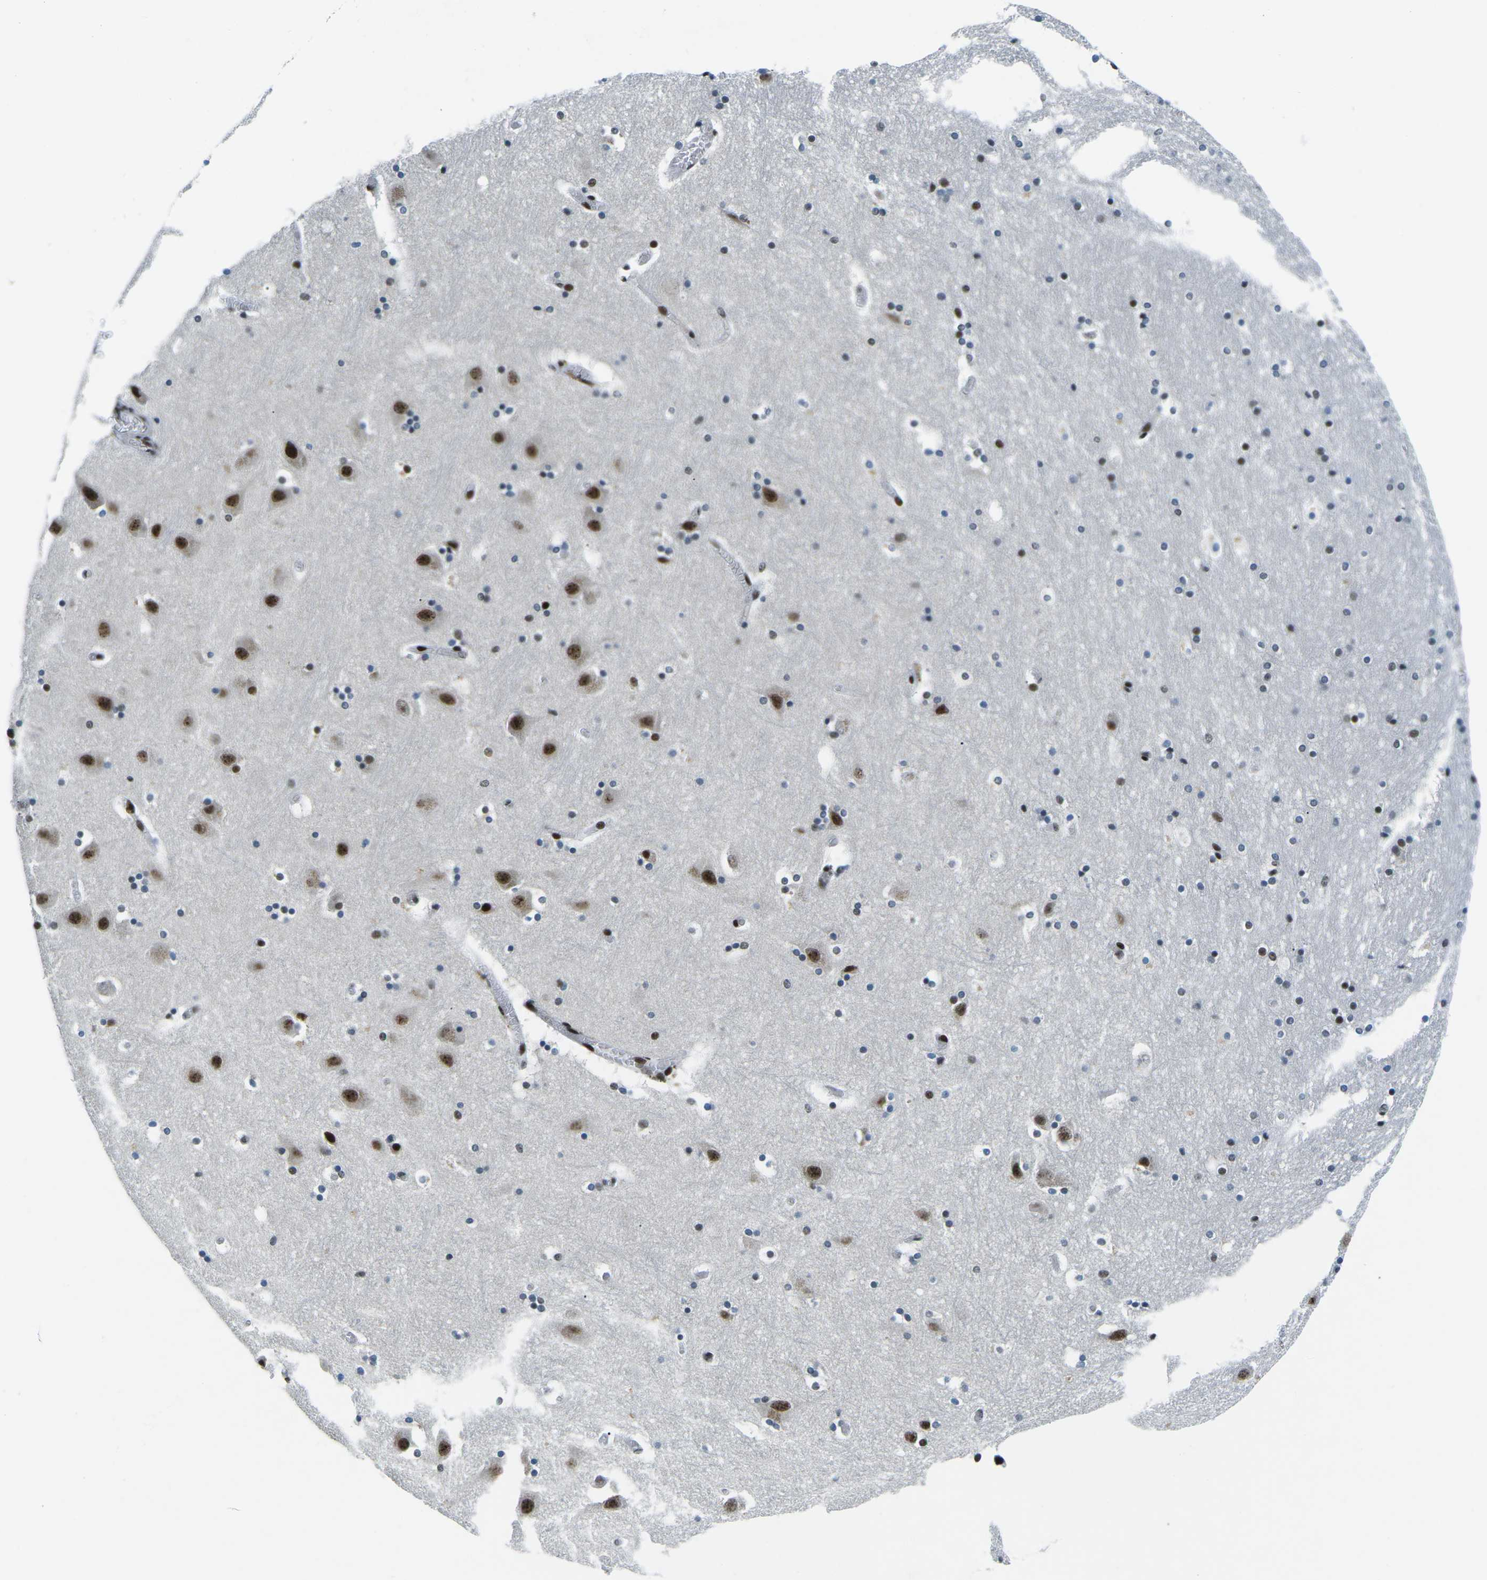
{"staining": {"intensity": "moderate", "quantity": "25%-75%", "location": "nuclear"}, "tissue": "hippocampus", "cell_type": "Glial cells", "image_type": "normal", "snomed": [{"axis": "morphology", "description": "Normal tissue, NOS"}, {"axis": "topography", "description": "Hippocampus"}], "caption": "DAB immunohistochemical staining of benign human hippocampus exhibits moderate nuclear protein staining in approximately 25%-75% of glial cells. The staining was performed using DAB (3,3'-diaminobenzidine), with brown indicating positive protein expression. Nuclei are stained blue with hematoxylin.", "gene": "RBL2", "patient": {"sex": "male", "age": 45}}